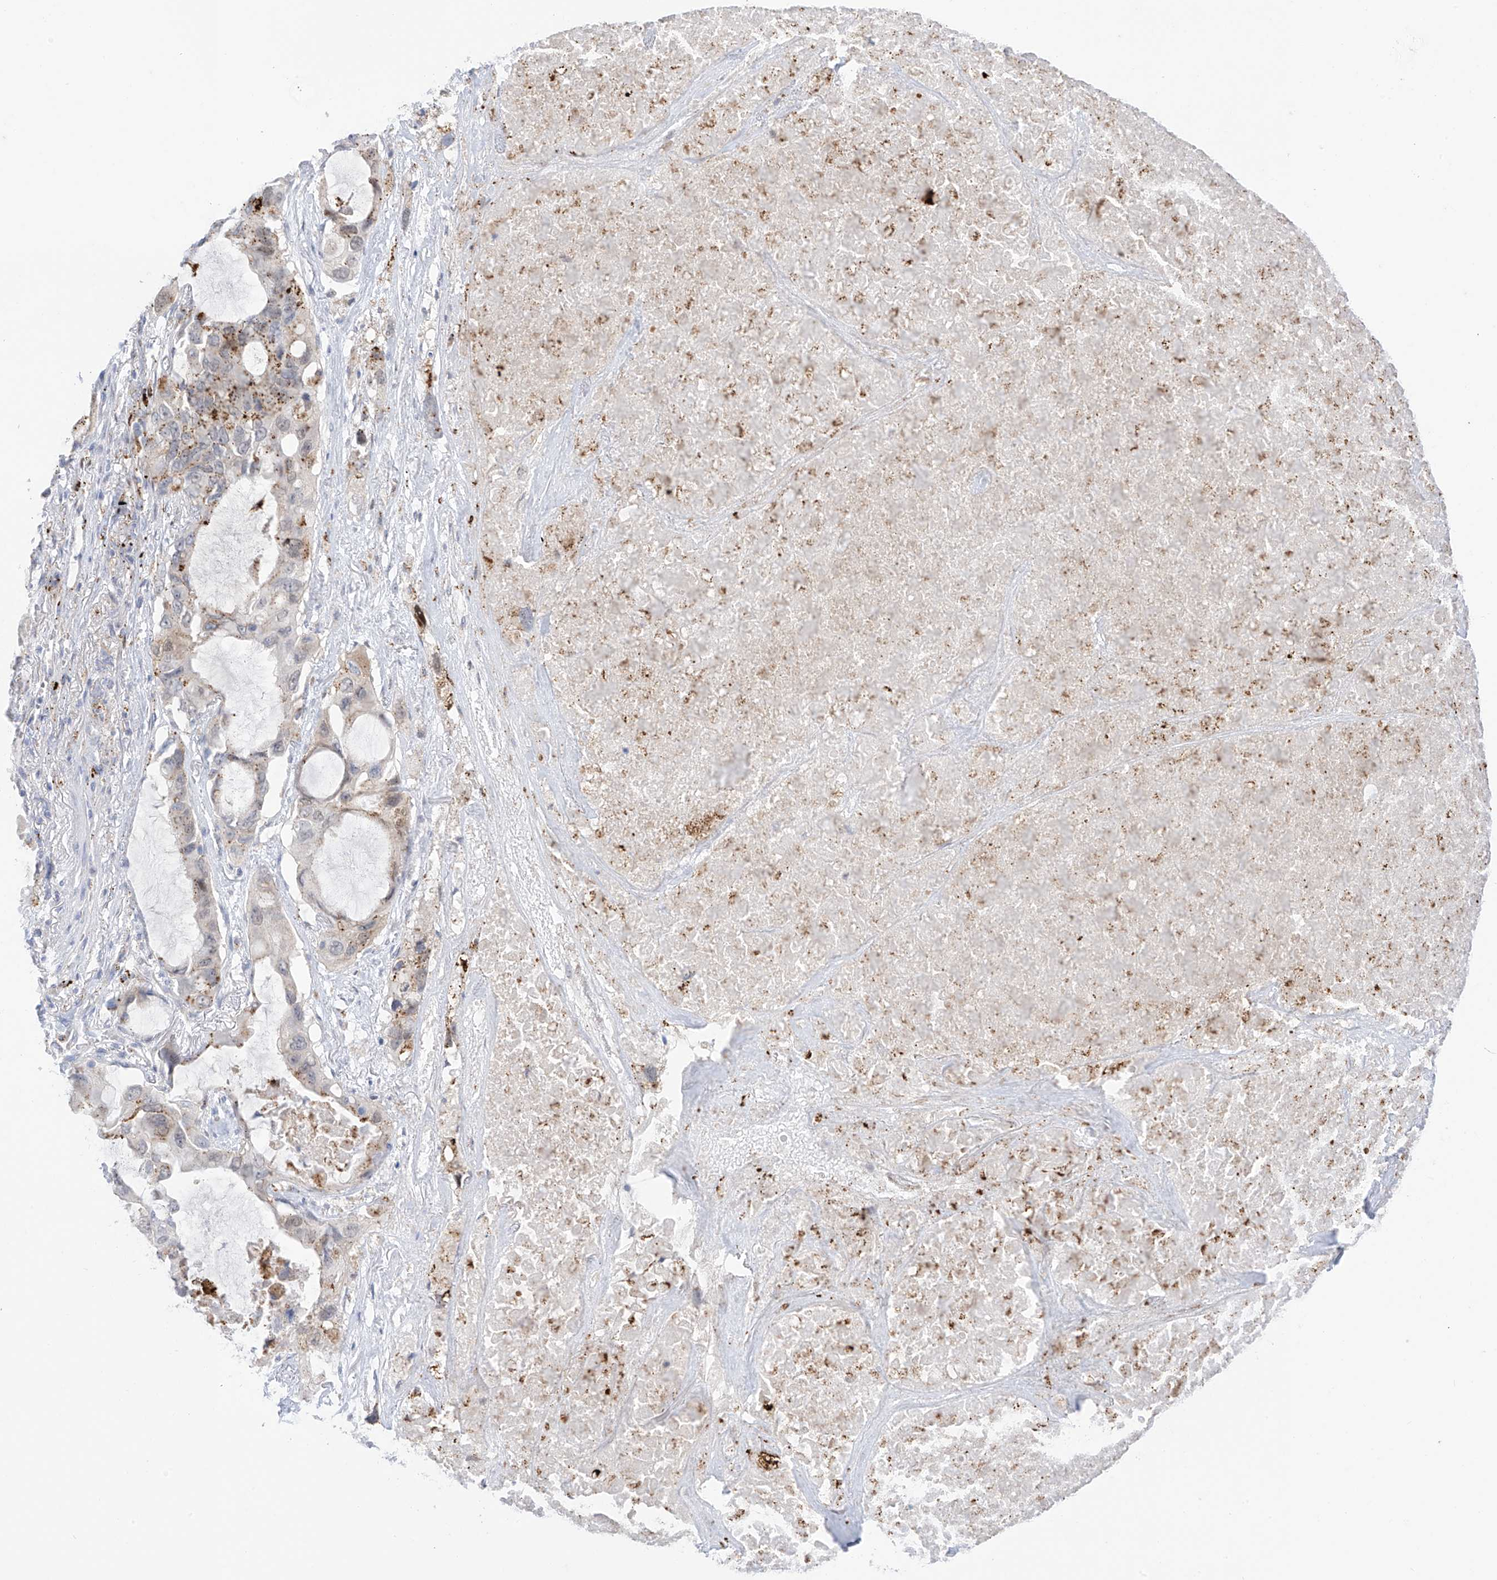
{"staining": {"intensity": "weak", "quantity": "<25%", "location": "cytoplasmic/membranous"}, "tissue": "lung cancer", "cell_type": "Tumor cells", "image_type": "cancer", "snomed": [{"axis": "morphology", "description": "Squamous cell carcinoma, NOS"}, {"axis": "topography", "description": "Lung"}], "caption": "Tumor cells show no significant protein positivity in lung cancer.", "gene": "PSPH", "patient": {"sex": "female", "age": 73}}